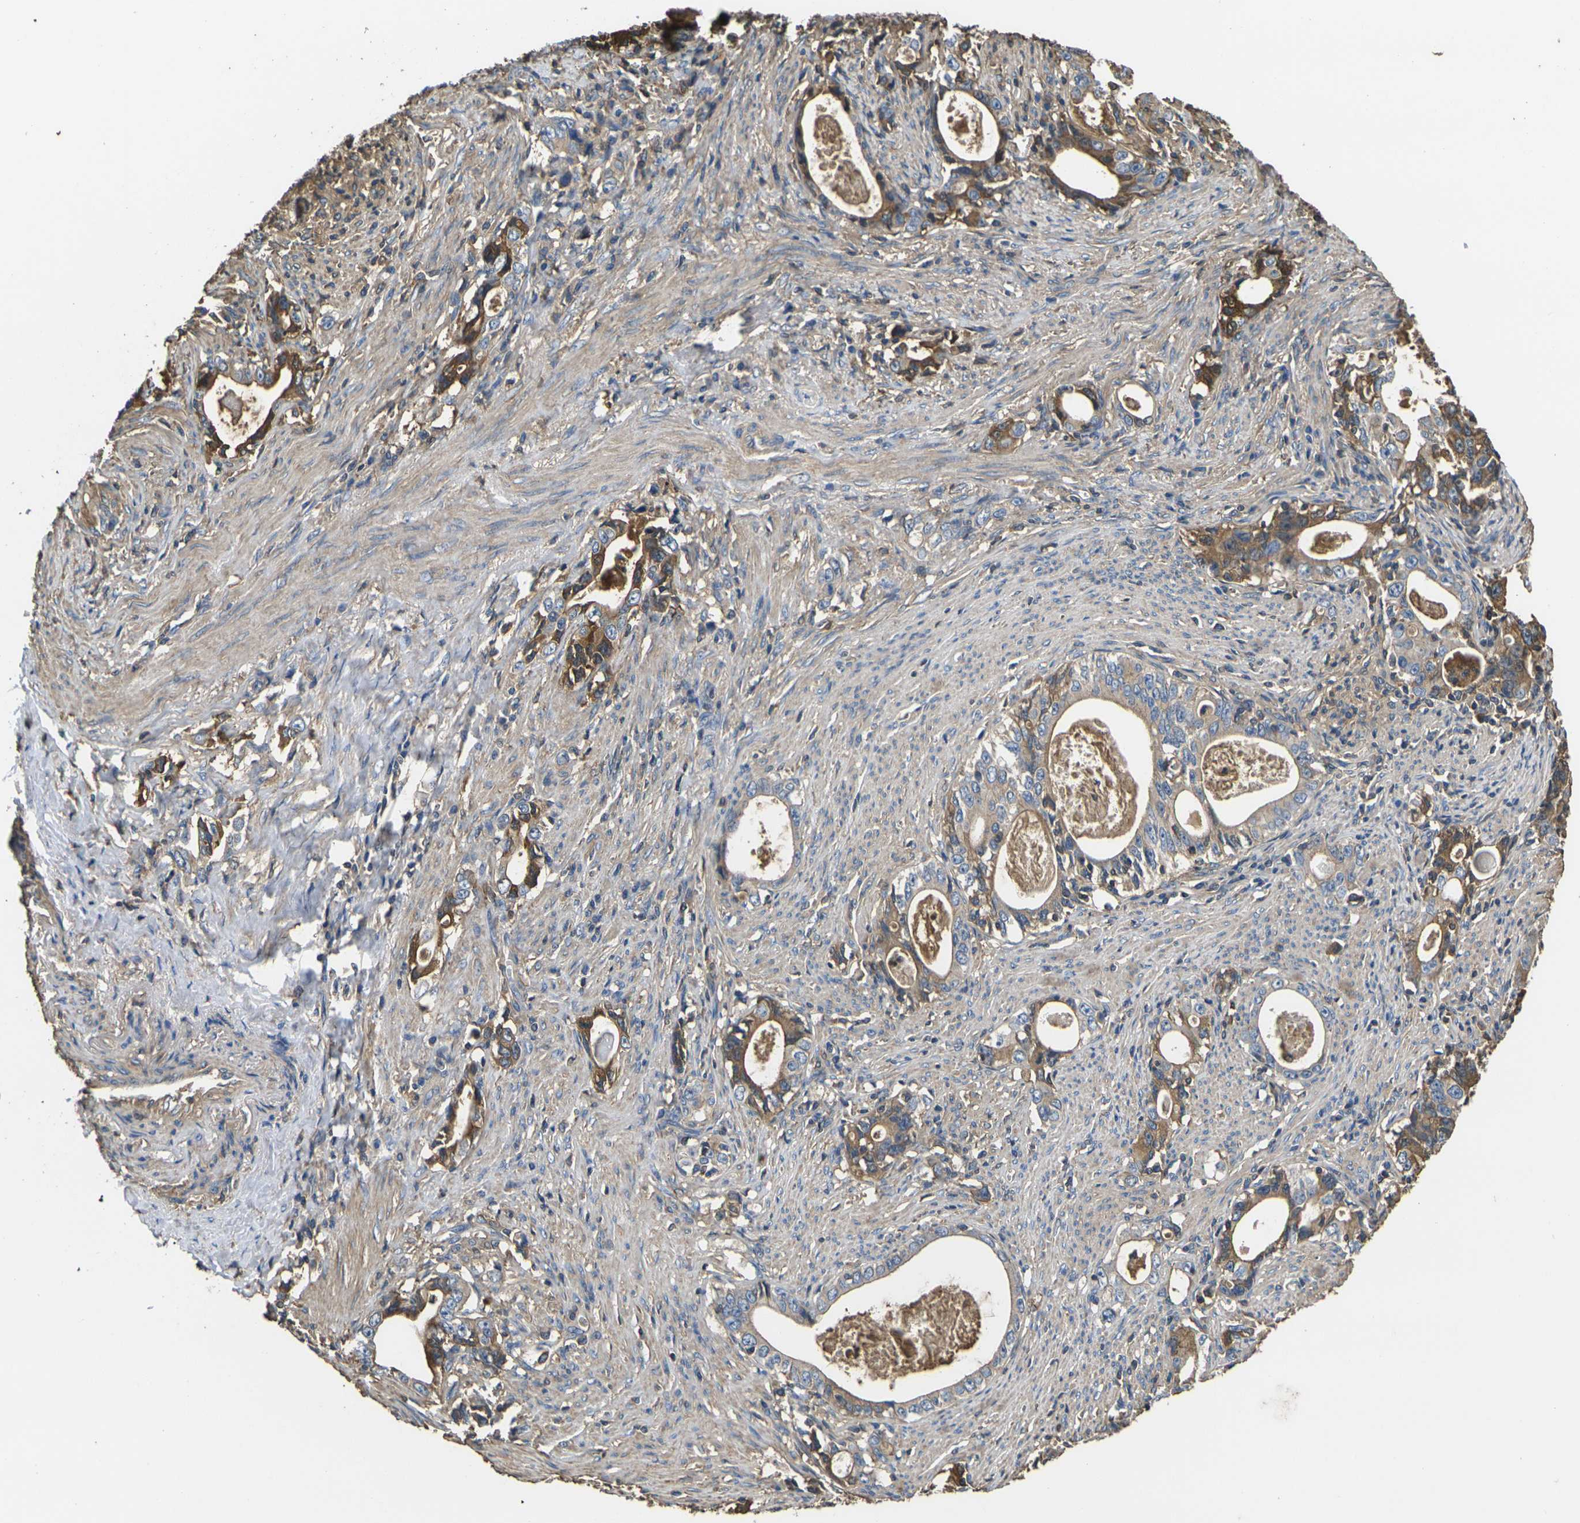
{"staining": {"intensity": "moderate", "quantity": ">75%", "location": "cytoplasmic/membranous"}, "tissue": "stomach cancer", "cell_type": "Tumor cells", "image_type": "cancer", "snomed": [{"axis": "morphology", "description": "Adenocarcinoma, NOS"}, {"axis": "topography", "description": "Stomach, lower"}], "caption": "About >75% of tumor cells in stomach cancer demonstrate moderate cytoplasmic/membranous protein expression as visualized by brown immunohistochemical staining.", "gene": "HSPG2", "patient": {"sex": "female", "age": 72}}